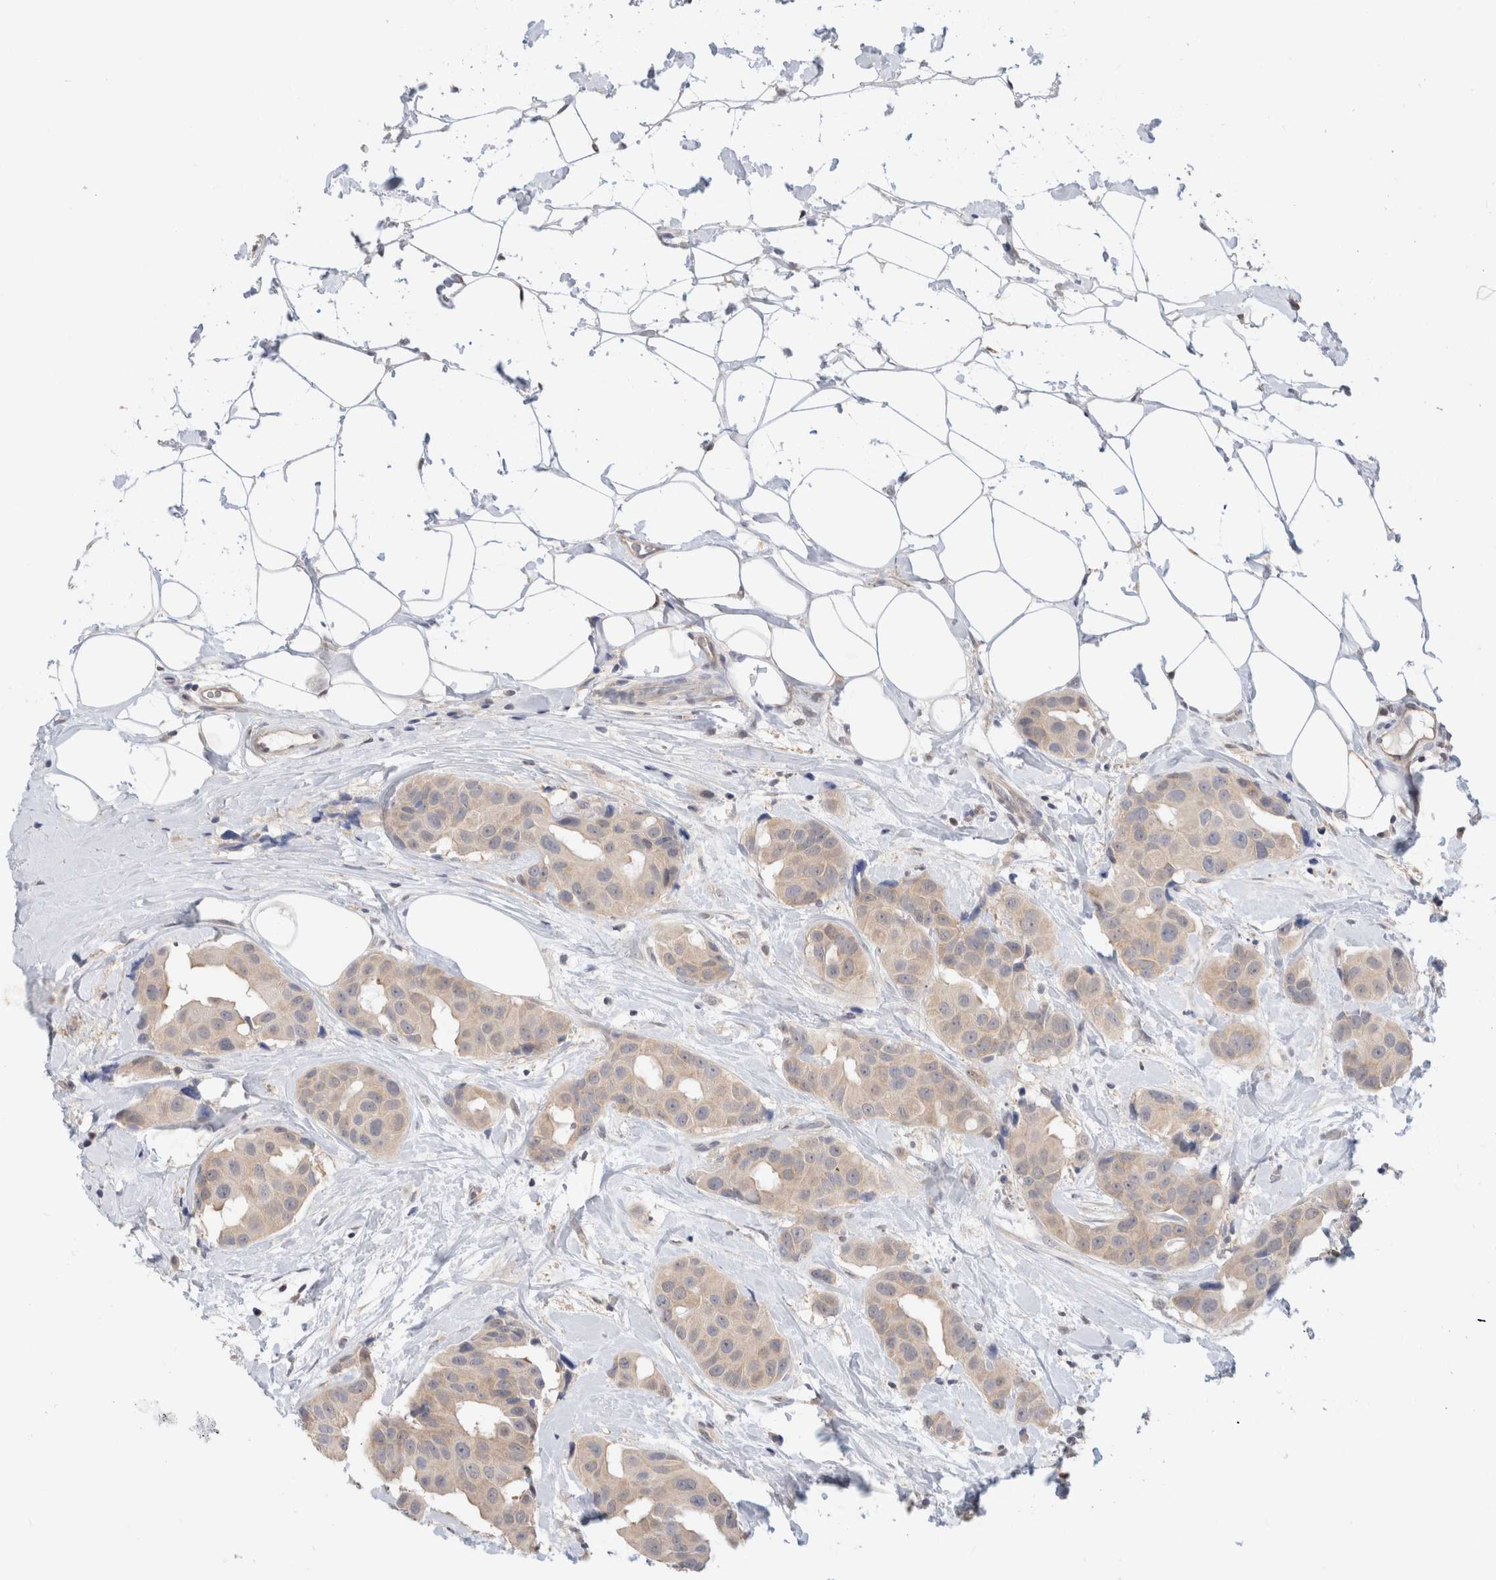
{"staining": {"intensity": "weak", "quantity": ">75%", "location": "cytoplasmic/membranous"}, "tissue": "breast cancer", "cell_type": "Tumor cells", "image_type": "cancer", "snomed": [{"axis": "morphology", "description": "Normal tissue, NOS"}, {"axis": "morphology", "description": "Duct carcinoma"}, {"axis": "topography", "description": "Breast"}], "caption": "Immunohistochemical staining of breast cancer reveals low levels of weak cytoplasmic/membranous positivity in about >75% of tumor cells.", "gene": "C17orf97", "patient": {"sex": "female", "age": 39}}